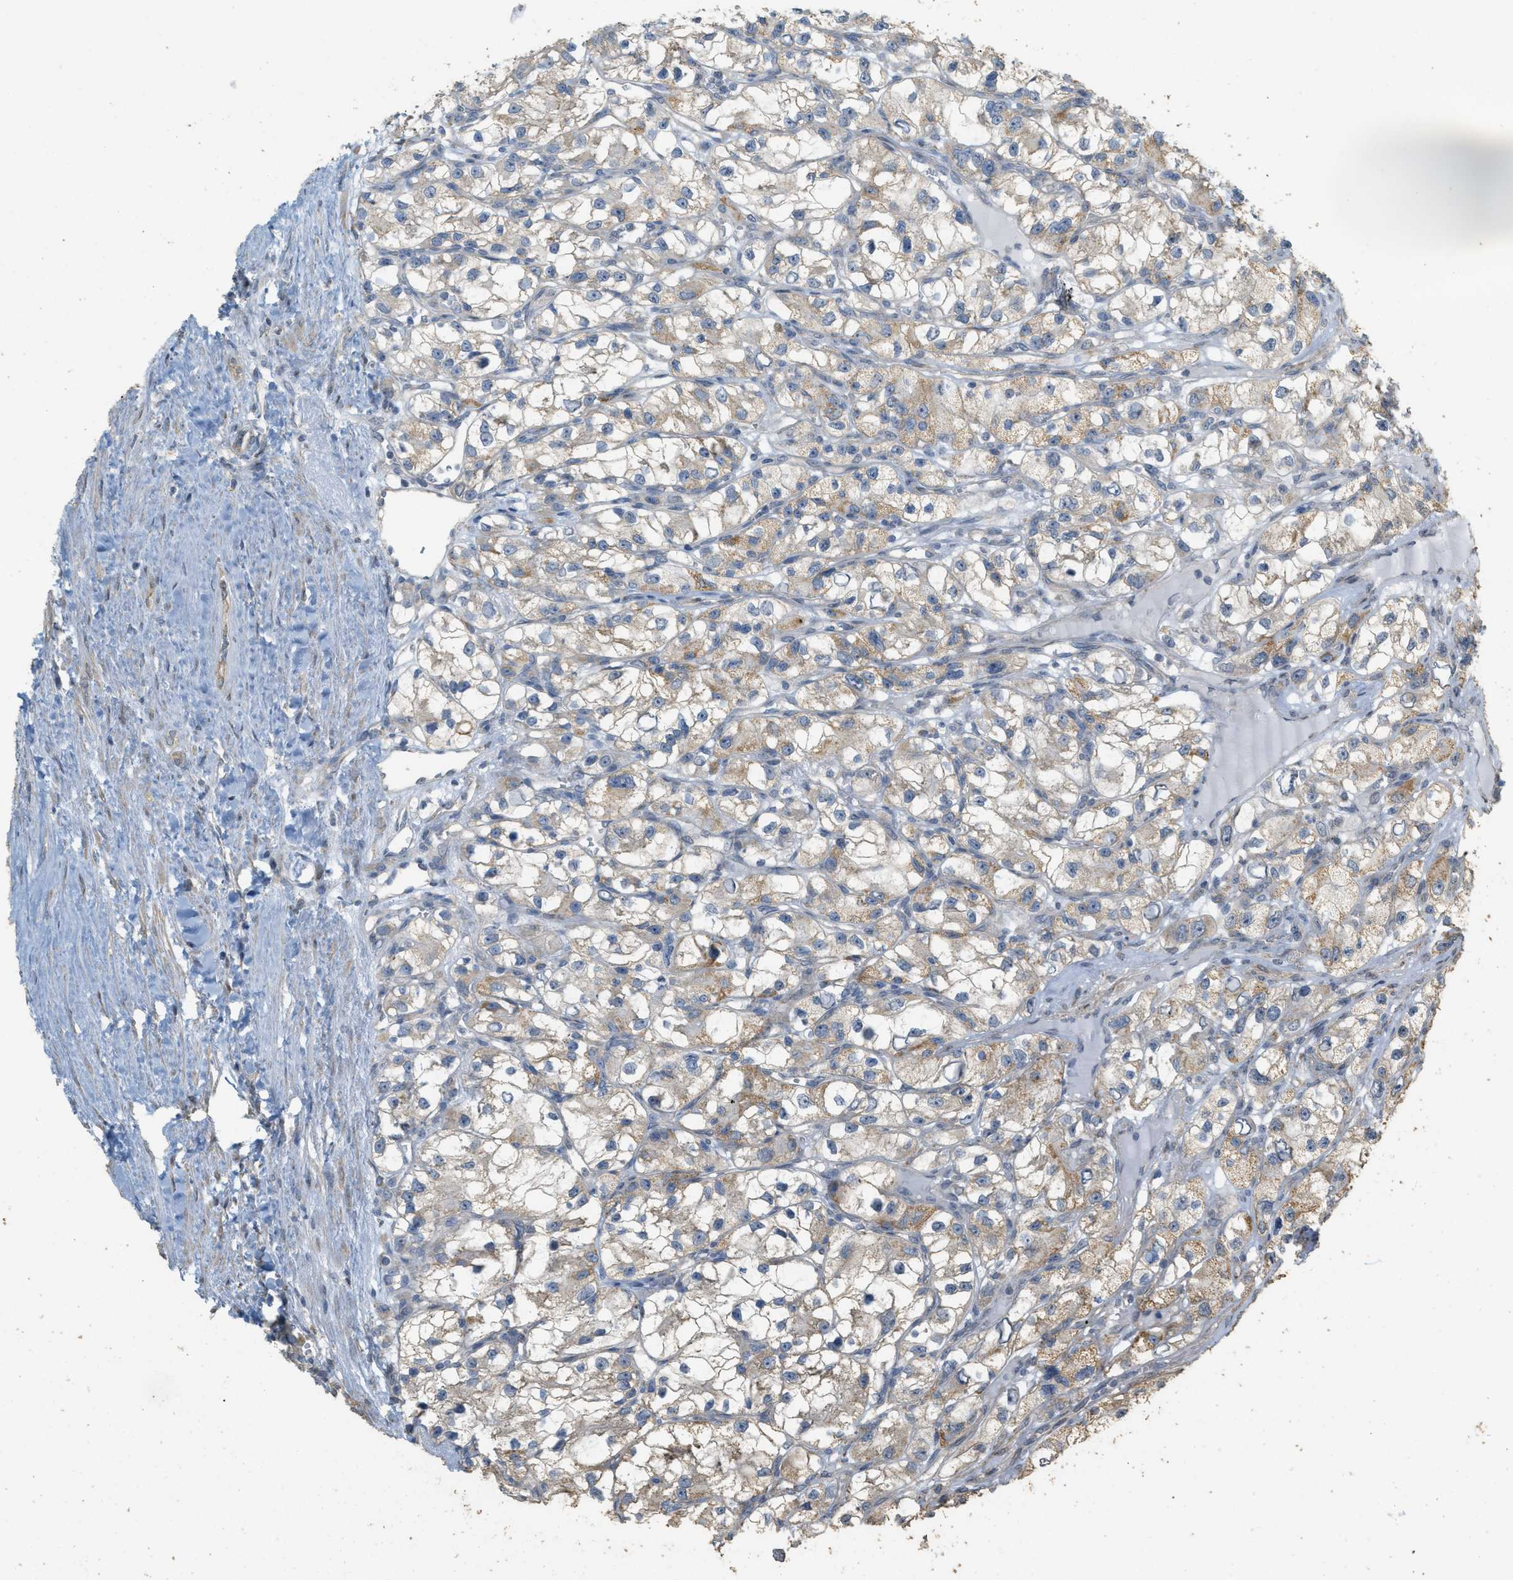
{"staining": {"intensity": "weak", "quantity": ">75%", "location": "cytoplasmic/membranous"}, "tissue": "renal cancer", "cell_type": "Tumor cells", "image_type": "cancer", "snomed": [{"axis": "morphology", "description": "Adenocarcinoma, NOS"}, {"axis": "topography", "description": "Kidney"}], "caption": "Adenocarcinoma (renal) stained for a protein exhibits weak cytoplasmic/membranous positivity in tumor cells. The staining is performed using DAB (3,3'-diaminobenzidine) brown chromogen to label protein expression. The nuclei are counter-stained blue using hematoxylin.", "gene": "KCNA4", "patient": {"sex": "female", "age": 57}}